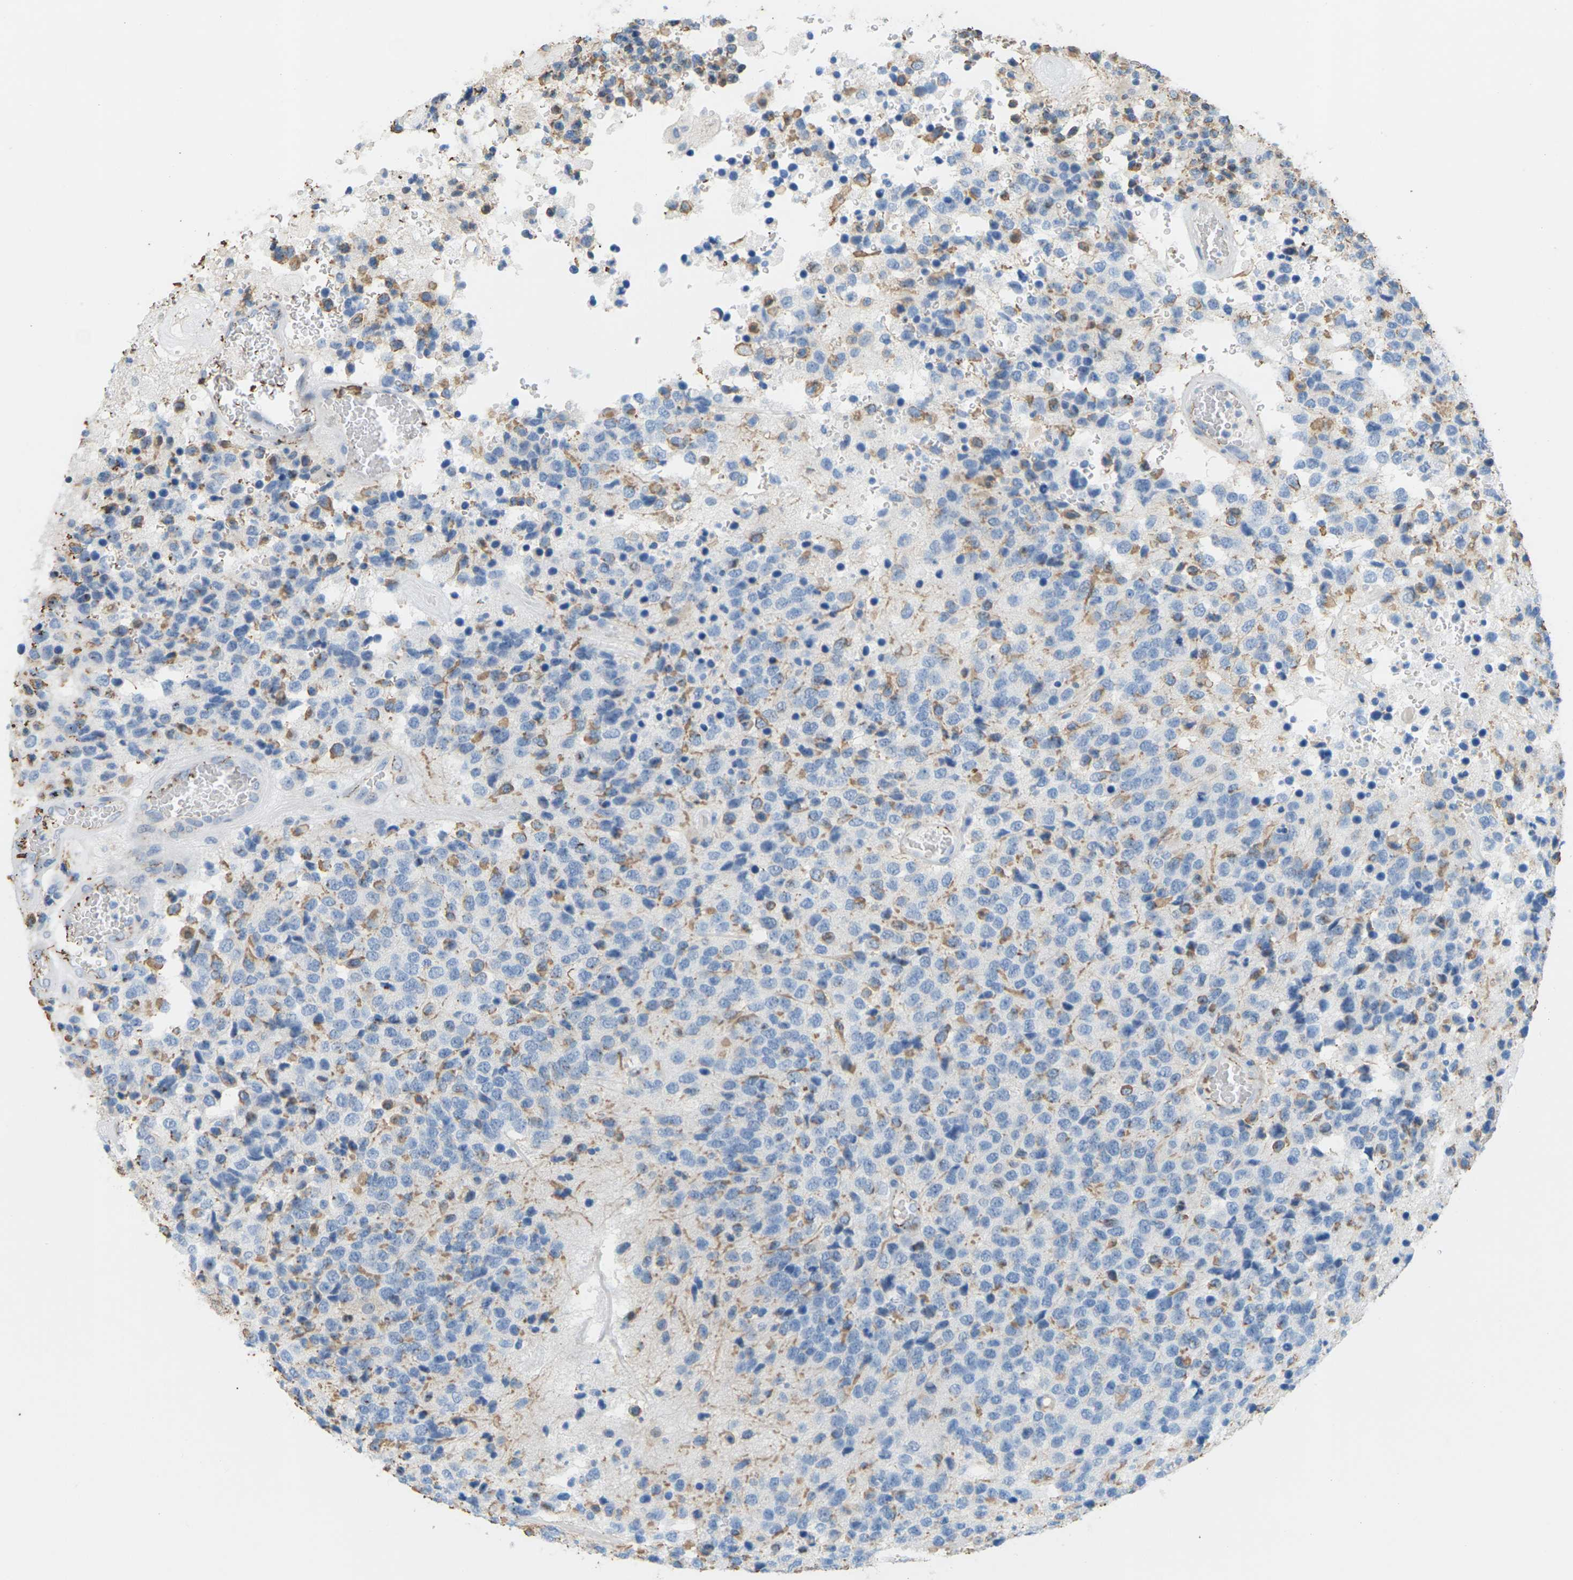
{"staining": {"intensity": "moderate", "quantity": "<25%", "location": "cytoplasmic/membranous"}, "tissue": "glioma", "cell_type": "Tumor cells", "image_type": "cancer", "snomed": [{"axis": "morphology", "description": "Glioma, malignant, High grade"}, {"axis": "topography", "description": "pancreas cauda"}], "caption": "DAB (3,3'-diaminobenzidine) immunohistochemical staining of human malignant high-grade glioma demonstrates moderate cytoplasmic/membranous protein positivity in approximately <25% of tumor cells.", "gene": "CLDN3", "patient": {"sex": "male", "age": 60}}